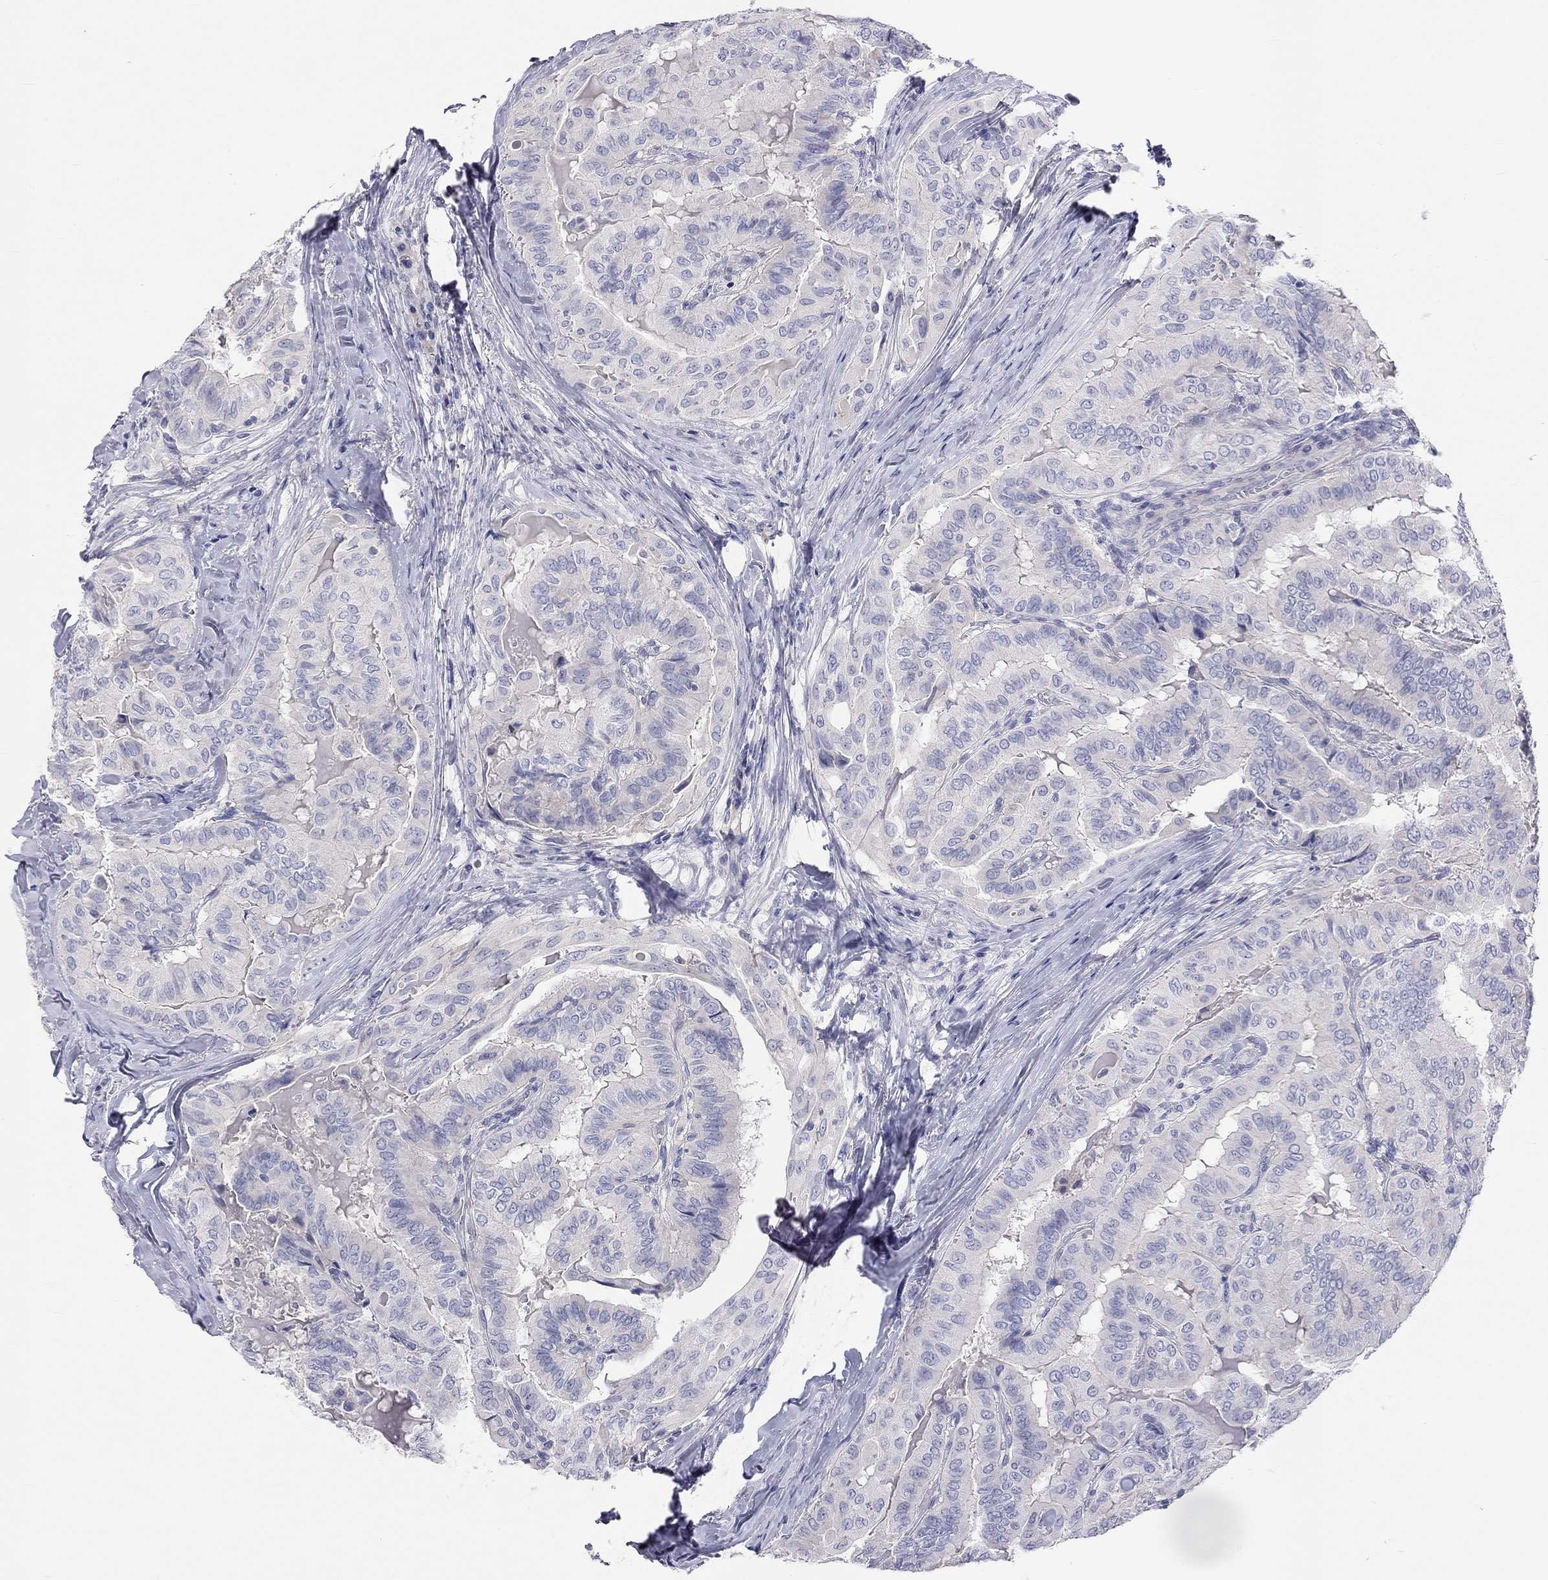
{"staining": {"intensity": "negative", "quantity": "none", "location": "none"}, "tissue": "thyroid cancer", "cell_type": "Tumor cells", "image_type": "cancer", "snomed": [{"axis": "morphology", "description": "Papillary adenocarcinoma, NOS"}, {"axis": "topography", "description": "Thyroid gland"}], "caption": "High magnification brightfield microscopy of thyroid cancer stained with DAB (3,3'-diaminobenzidine) (brown) and counterstained with hematoxylin (blue): tumor cells show no significant positivity. The staining is performed using DAB brown chromogen with nuclei counter-stained in using hematoxylin.", "gene": "ST7L", "patient": {"sex": "female", "age": 68}}